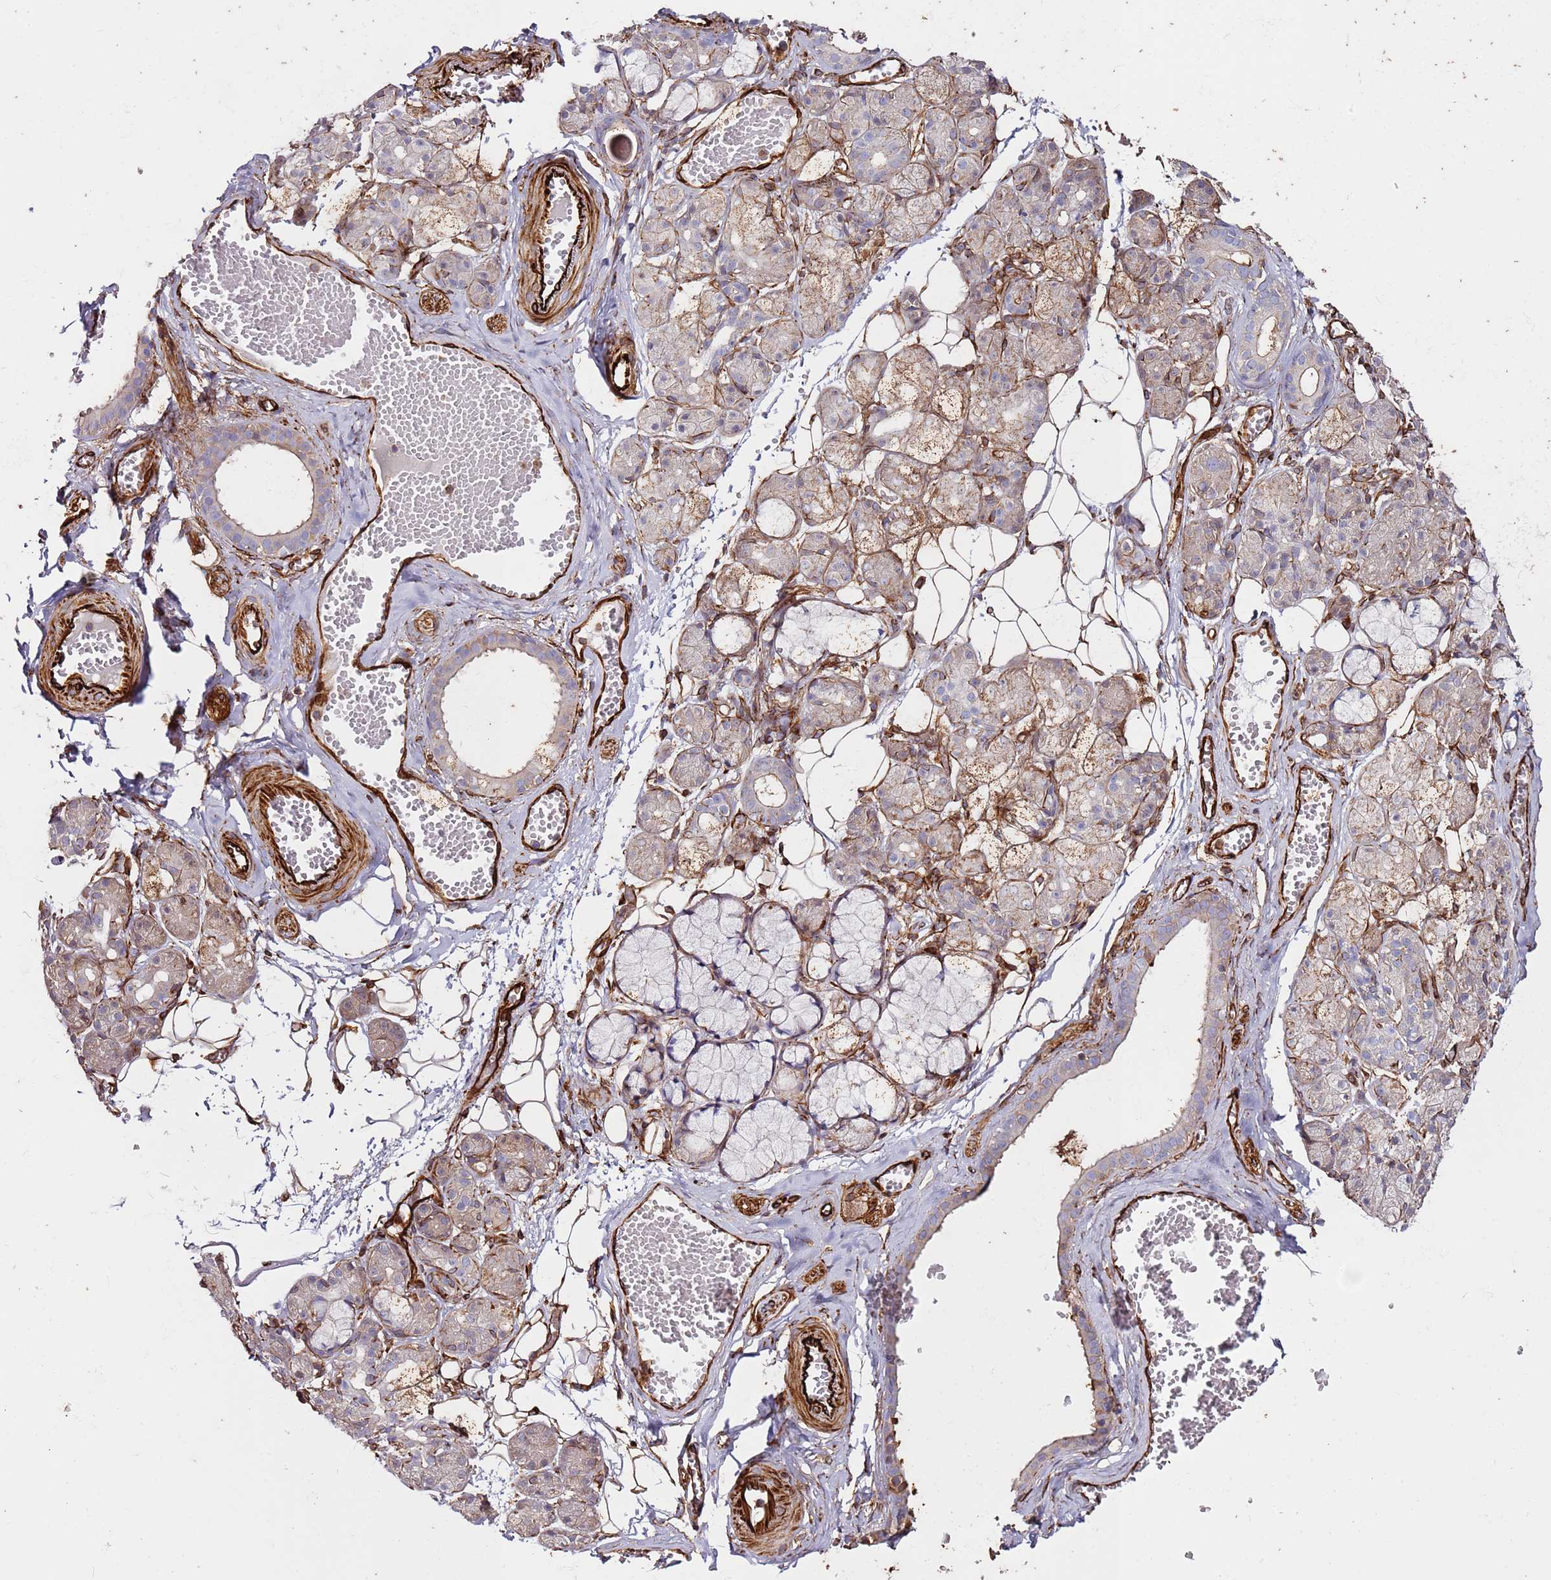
{"staining": {"intensity": "weak", "quantity": "<25%", "location": "cytoplasmic/membranous"}, "tissue": "salivary gland", "cell_type": "Glandular cells", "image_type": "normal", "snomed": [{"axis": "morphology", "description": "Normal tissue, NOS"}, {"axis": "topography", "description": "Salivary gland"}], "caption": "Immunohistochemical staining of benign human salivary gland exhibits no significant expression in glandular cells. (Immunohistochemistry (ihc), brightfield microscopy, high magnification).", "gene": "MRGPRE", "patient": {"sex": "male", "age": 63}}